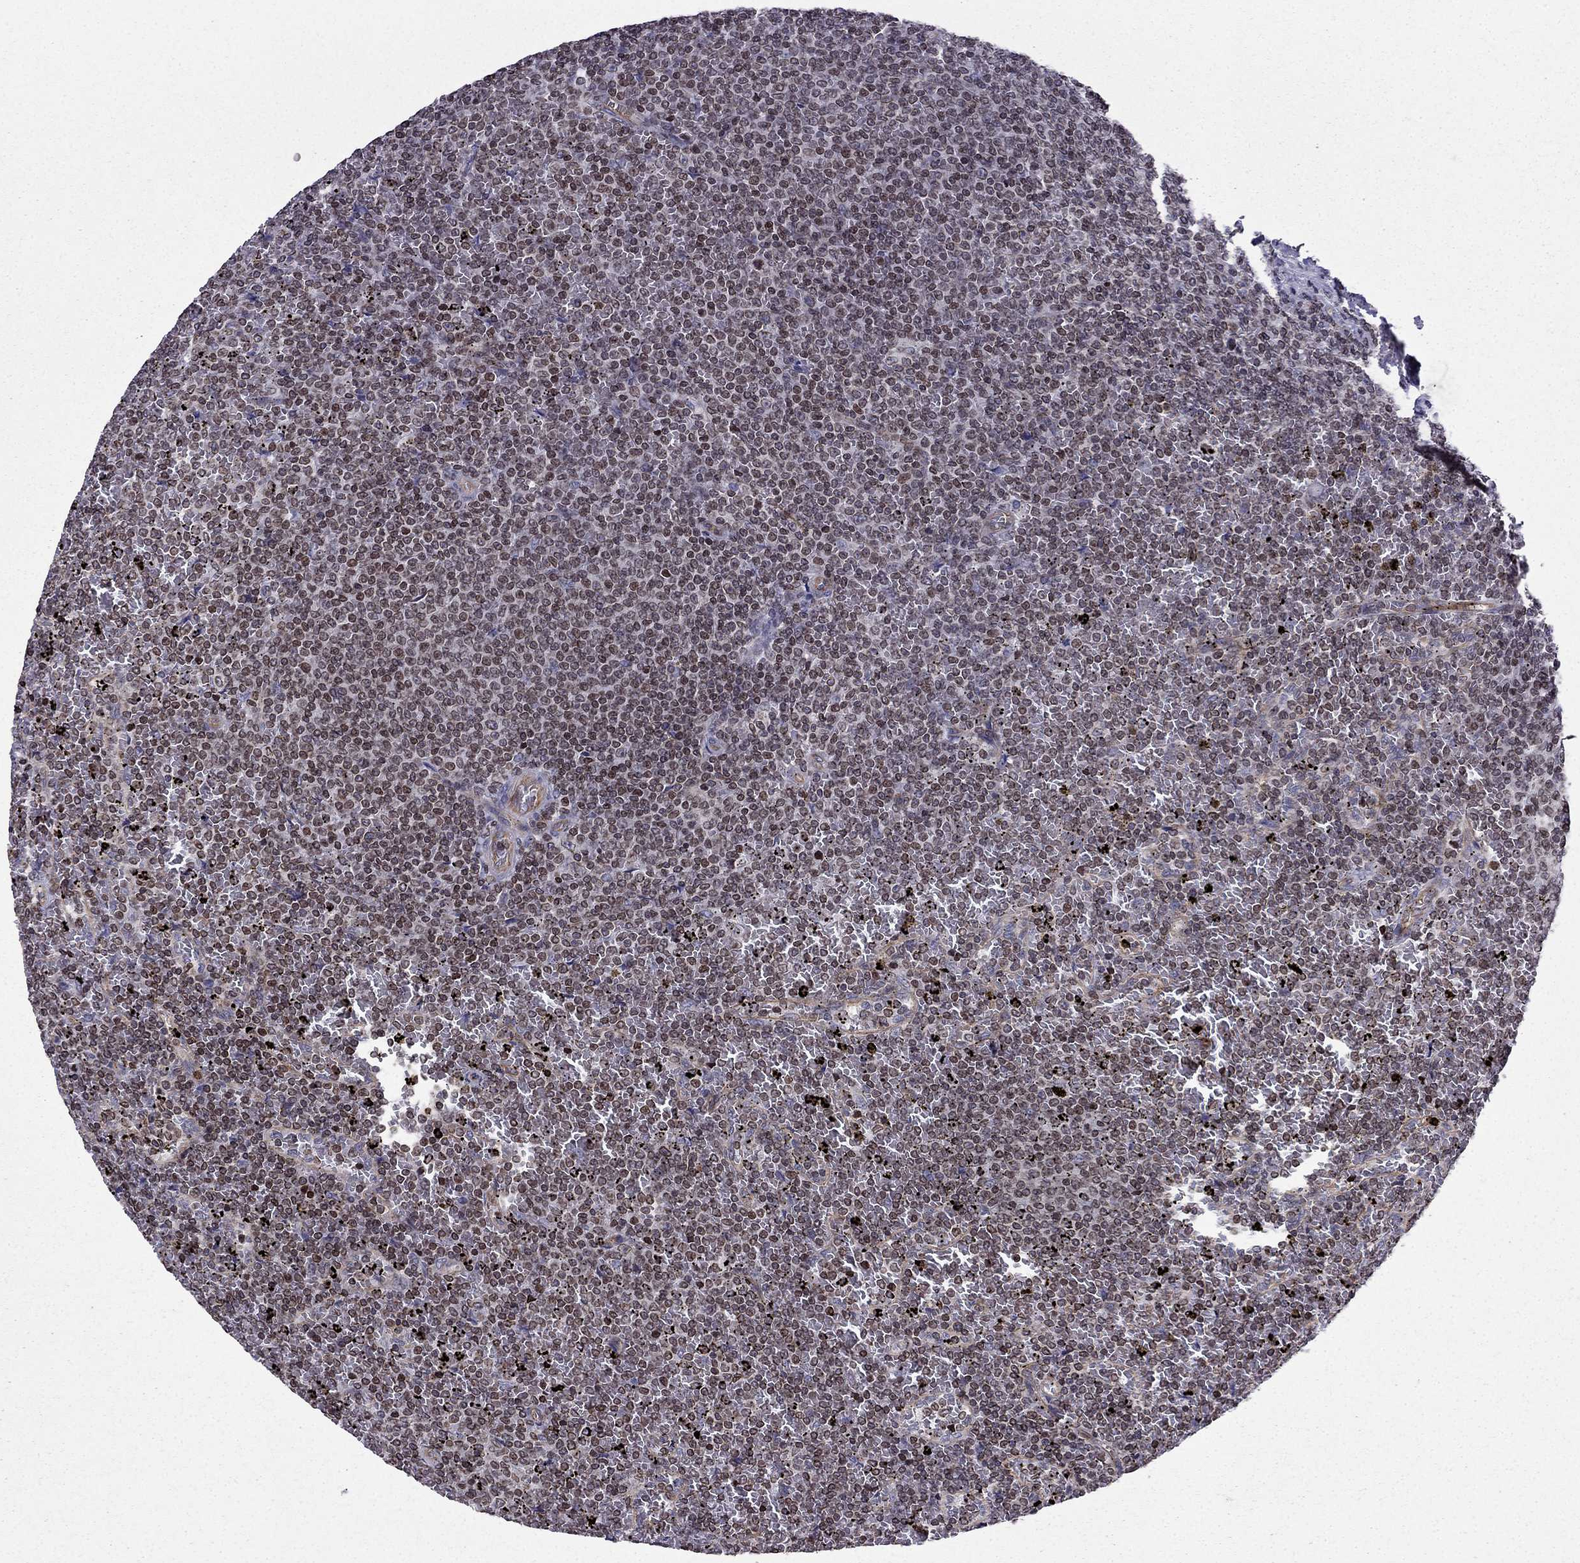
{"staining": {"intensity": "moderate", "quantity": ">75%", "location": "nuclear"}, "tissue": "lymphoma", "cell_type": "Tumor cells", "image_type": "cancer", "snomed": [{"axis": "morphology", "description": "Malignant lymphoma, non-Hodgkin's type, Low grade"}, {"axis": "topography", "description": "Spleen"}], "caption": "Immunohistochemistry (IHC) (DAB (3,3'-diaminobenzidine)) staining of malignant lymphoma, non-Hodgkin's type (low-grade) shows moderate nuclear protein staining in approximately >75% of tumor cells.", "gene": "CDC42BPA", "patient": {"sex": "female", "age": 77}}